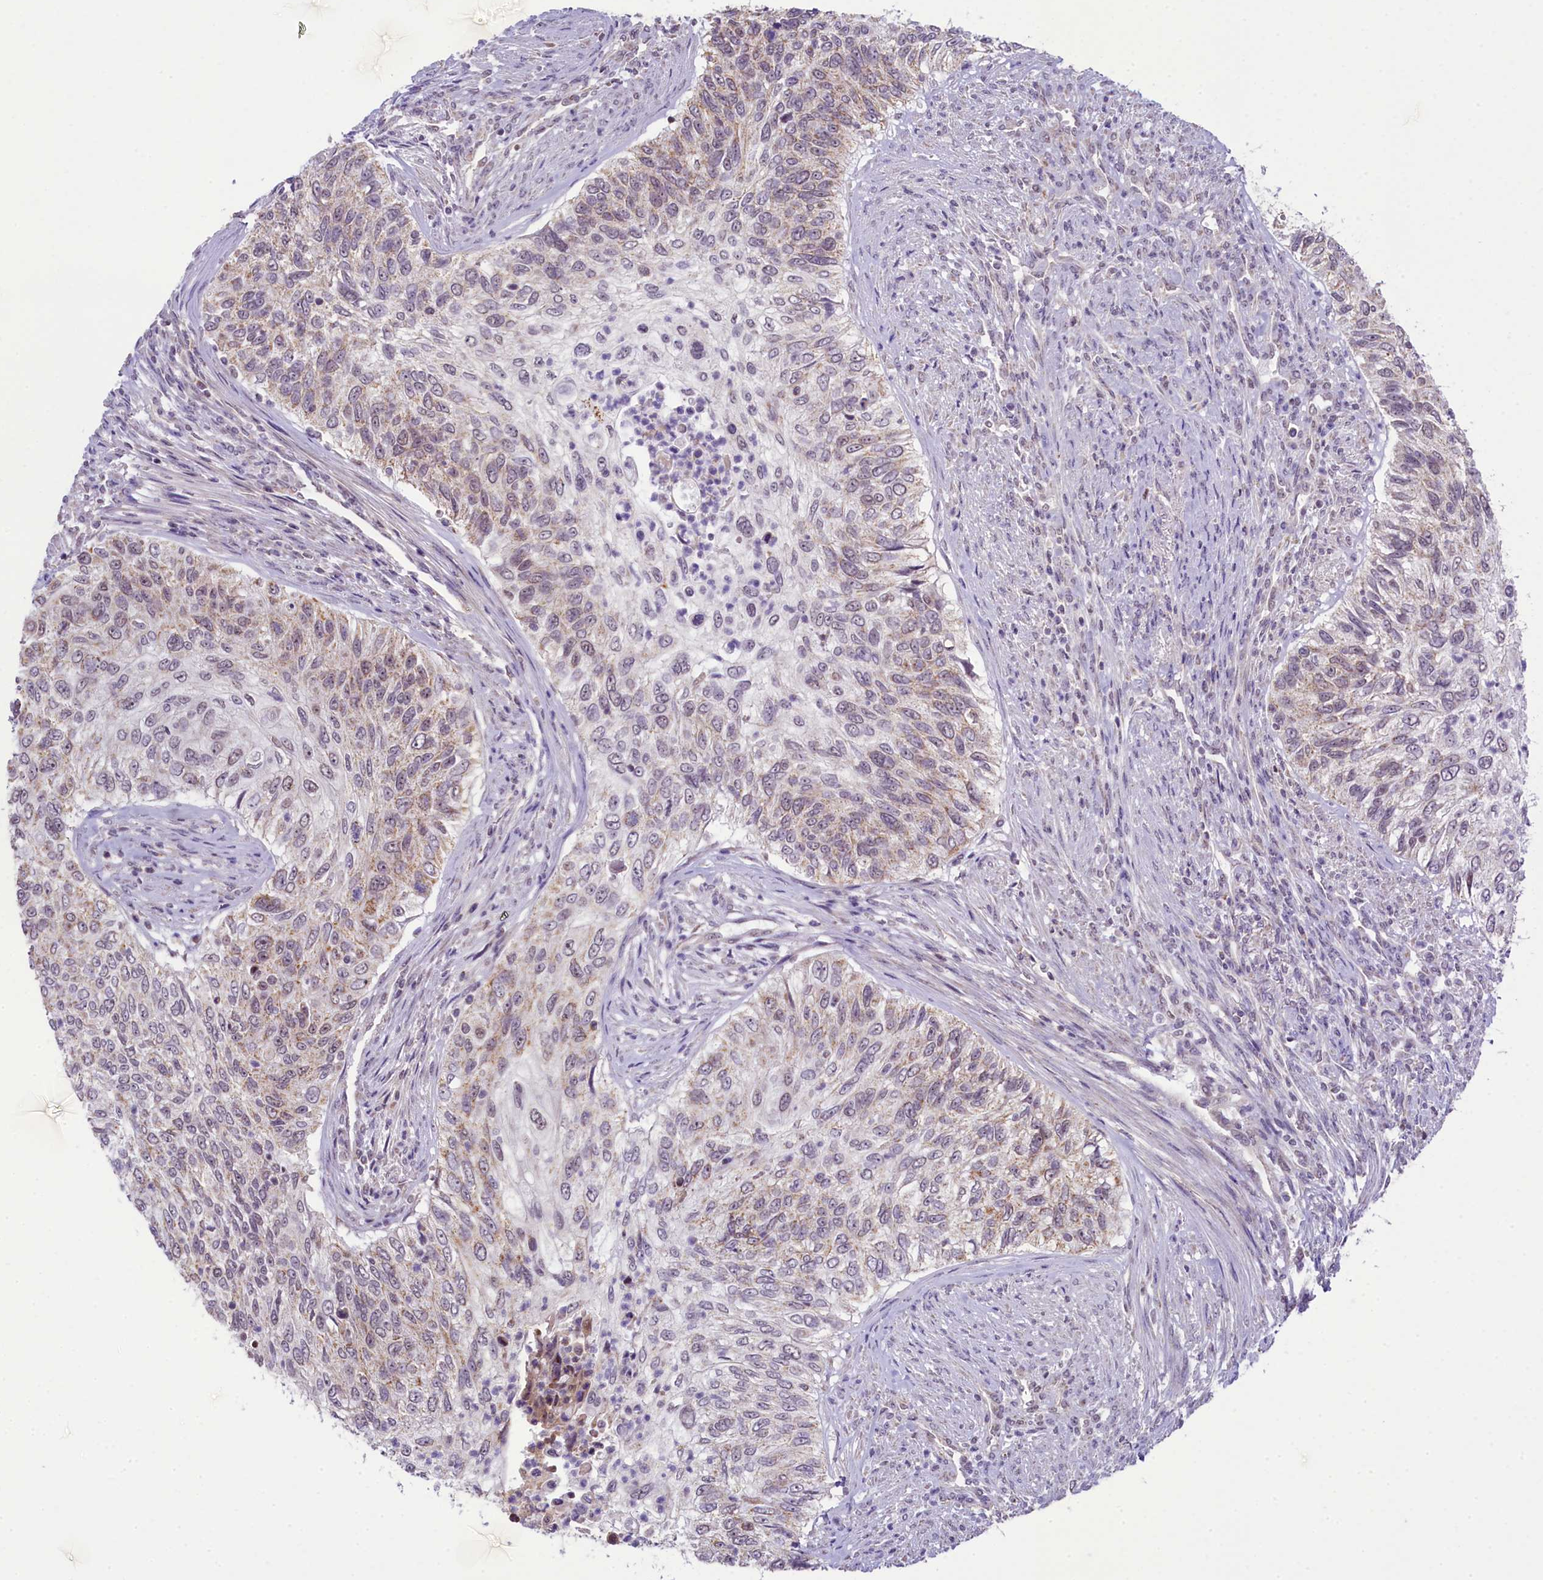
{"staining": {"intensity": "weak", "quantity": "25%-75%", "location": "cytoplasmic/membranous"}, "tissue": "urothelial cancer", "cell_type": "Tumor cells", "image_type": "cancer", "snomed": [{"axis": "morphology", "description": "Urothelial carcinoma, High grade"}, {"axis": "topography", "description": "Urinary bladder"}], "caption": "Tumor cells exhibit low levels of weak cytoplasmic/membranous positivity in about 25%-75% of cells in human urothelial carcinoma (high-grade).", "gene": "PAF1", "patient": {"sex": "female", "age": 60}}